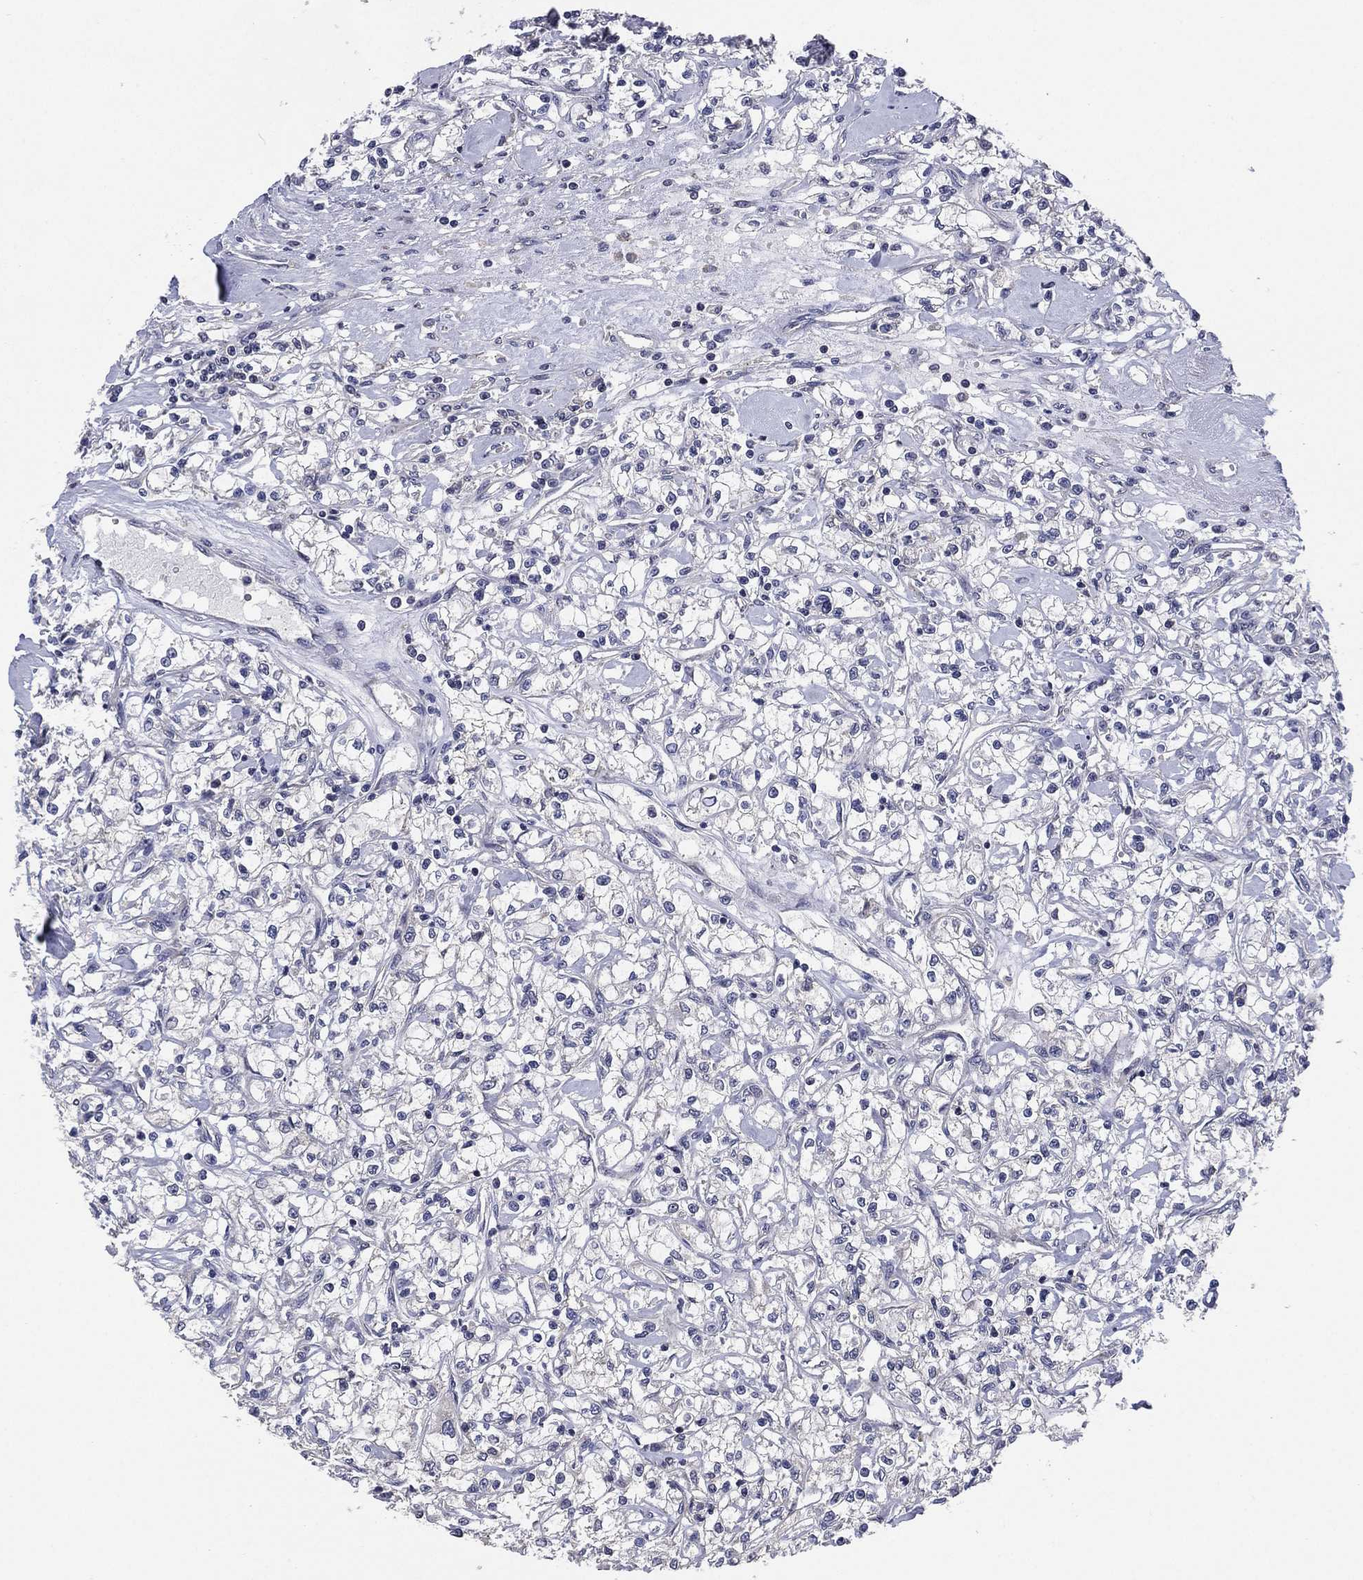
{"staining": {"intensity": "negative", "quantity": "none", "location": "none"}, "tissue": "renal cancer", "cell_type": "Tumor cells", "image_type": "cancer", "snomed": [{"axis": "morphology", "description": "Adenocarcinoma, NOS"}, {"axis": "topography", "description": "Kidney"}], "caption": "Image shows no protein expression in tumor cells of adenocarcinoma (renal) tissue.", "gene": "SELENOO", "patient": {"sex": "female", "age": 59}}